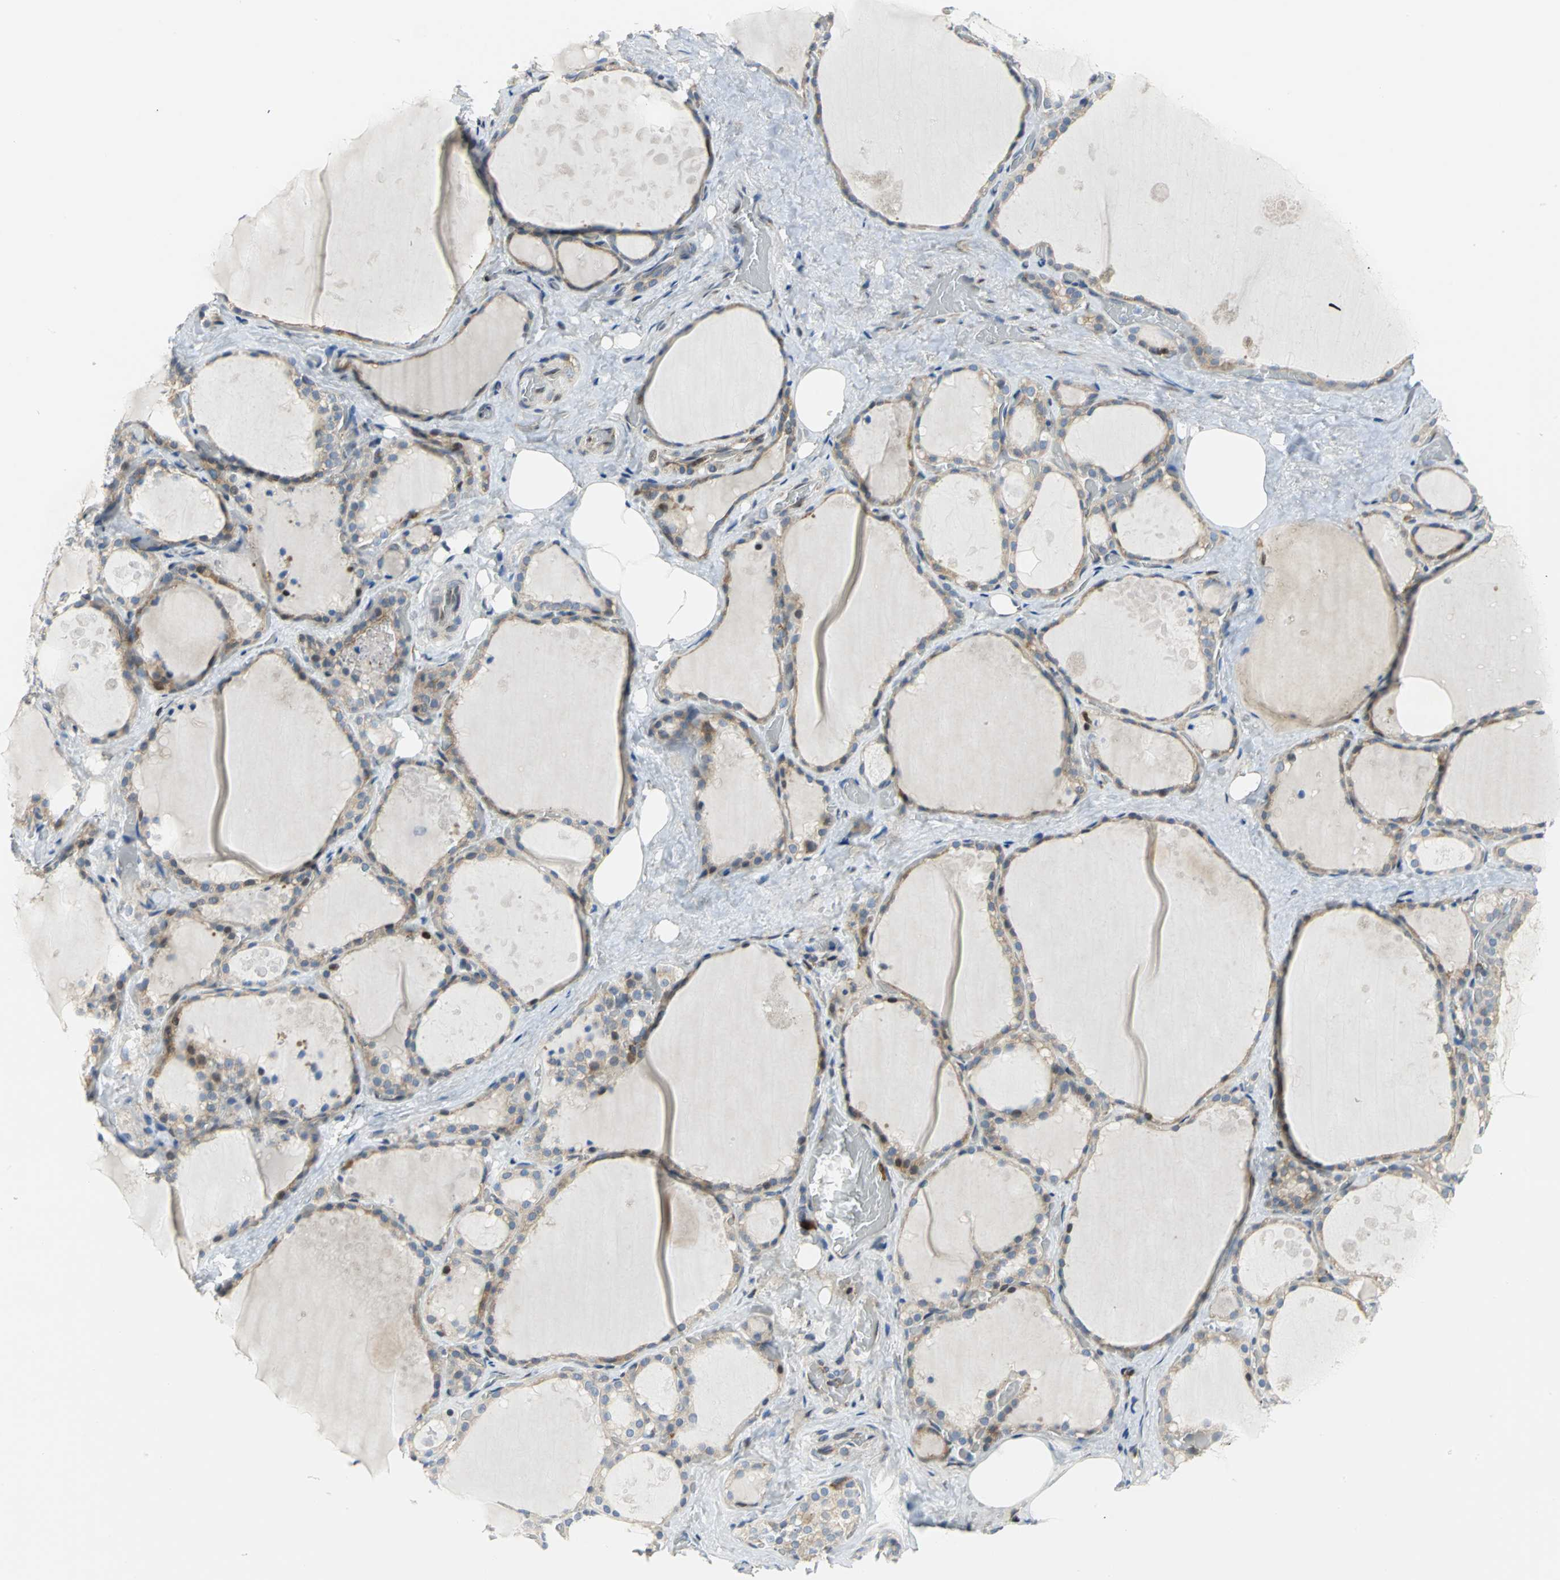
{"staining": {"intensity": "weak", "quantity": ">75%", "location": "cytoplasmic/membranous"}, "tissue": "thyroid gland", "cell_type": "Glandular cells", "image_type": "normal", "snomed": [{"axis": "morphology", "description": "Normal tissue, NOS"}, {"axis": "topography", "description": "Thyroid gland"}], "caption": "Unremarkable thyroid gland exhibits weak cytoplasmic/membranous expression in about >75% of glandular cells.", "gene": "YBX1", "patient": {"sex": "male", "age": 61}}